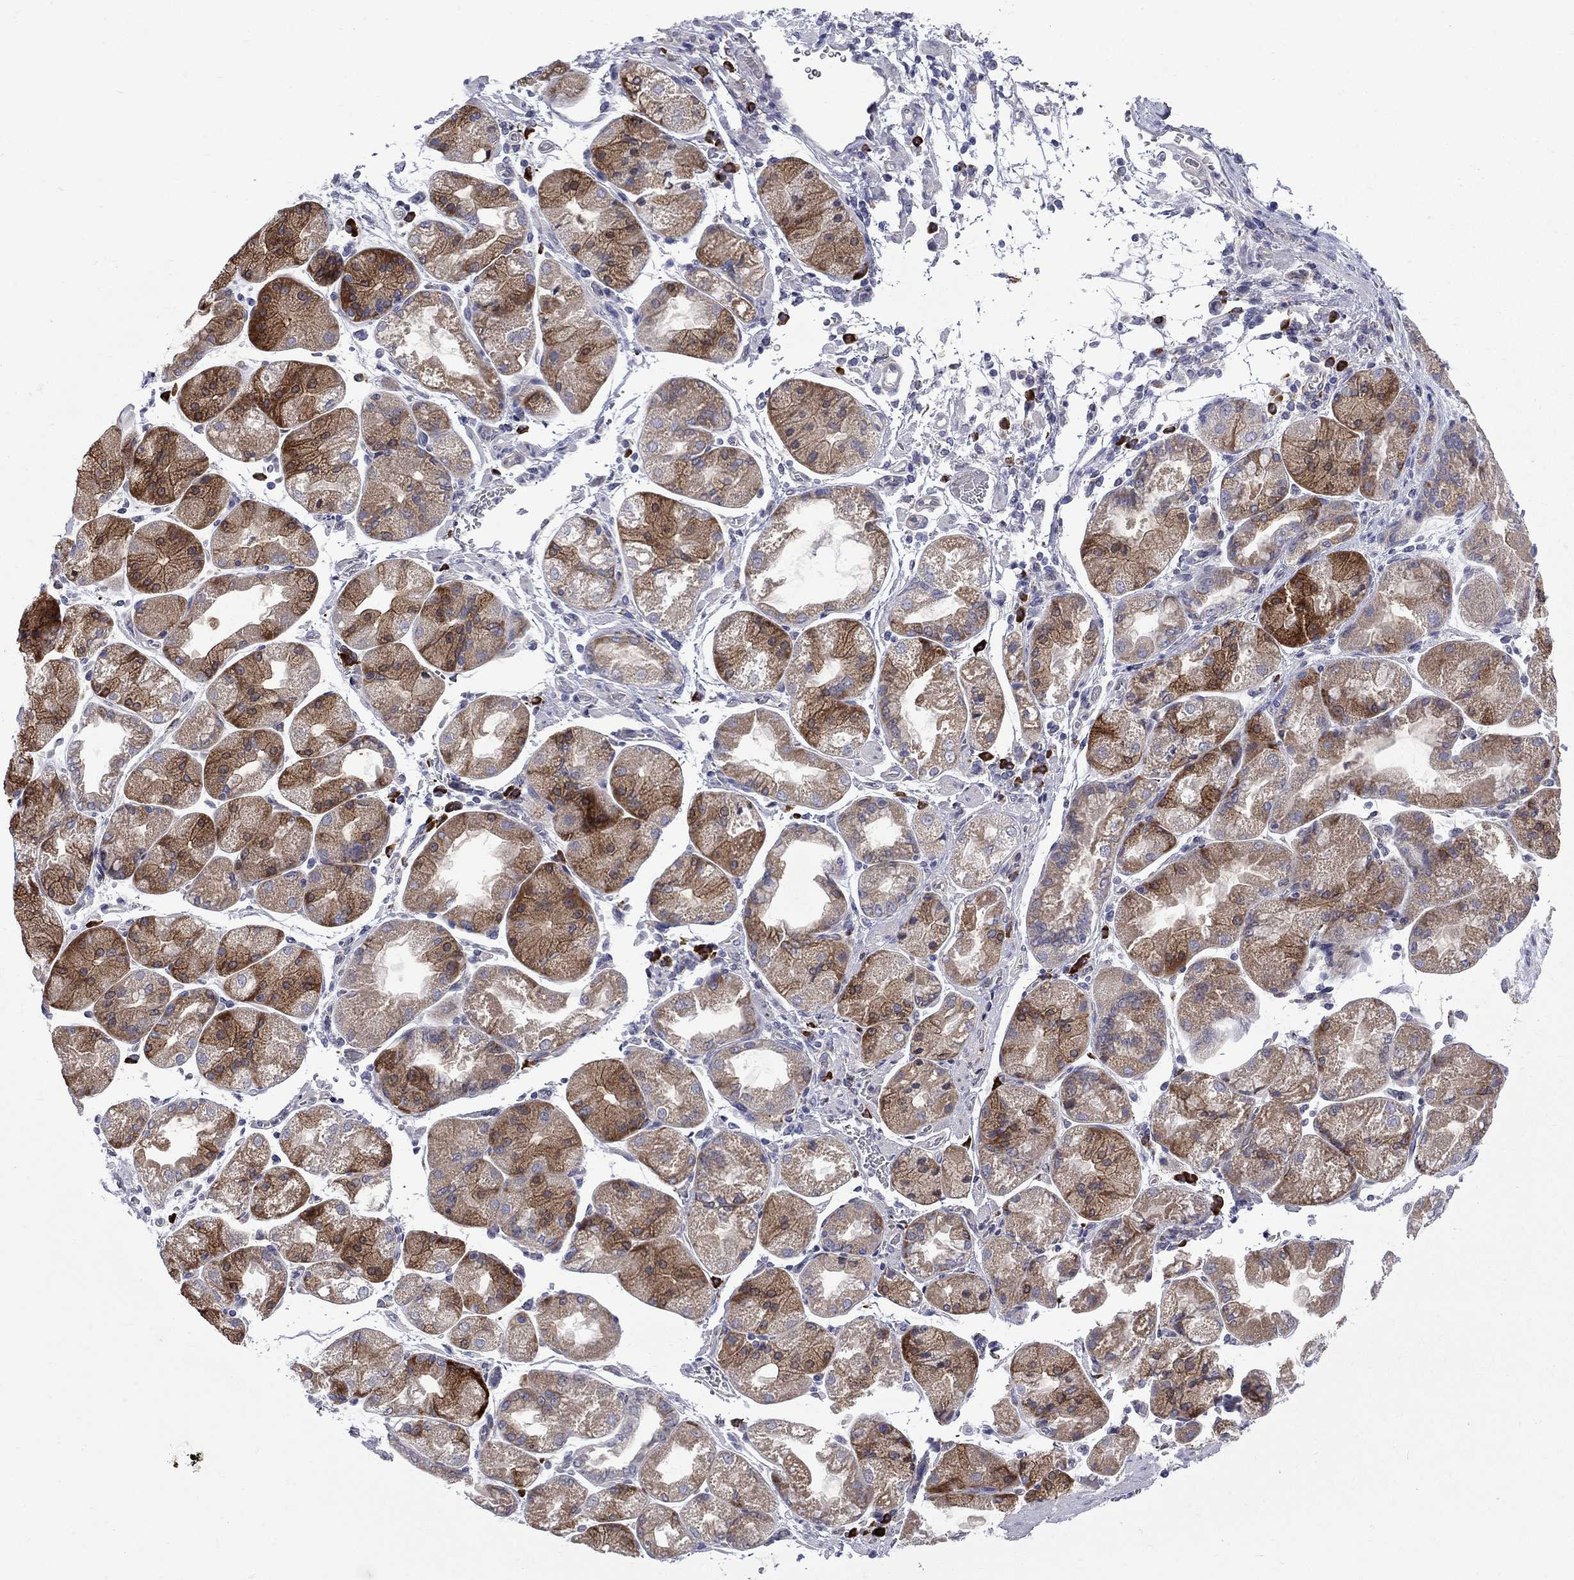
{"staining": {"intensity": "moderate", "quantity": "25%-75%", "location": "cytoplasmic/membranous"}, "tissue": "stomach cancer", "cell_type": "Tumor cells", "image_type": "cancer", "snomed": [{"axis": "morphology", "description": "Adenocarcinoma, NOS"}, {"axis": "topography", "description": "Stomach"}], "caption": "Protein expression analysis of adenocarcinoma (stomach) demonstrates moderate cytoplasmic/membranous expression in approximately 25%-75% of tumor cells.", "gene": "ASNS", "patient": {"sex": "female", "age": 57}}